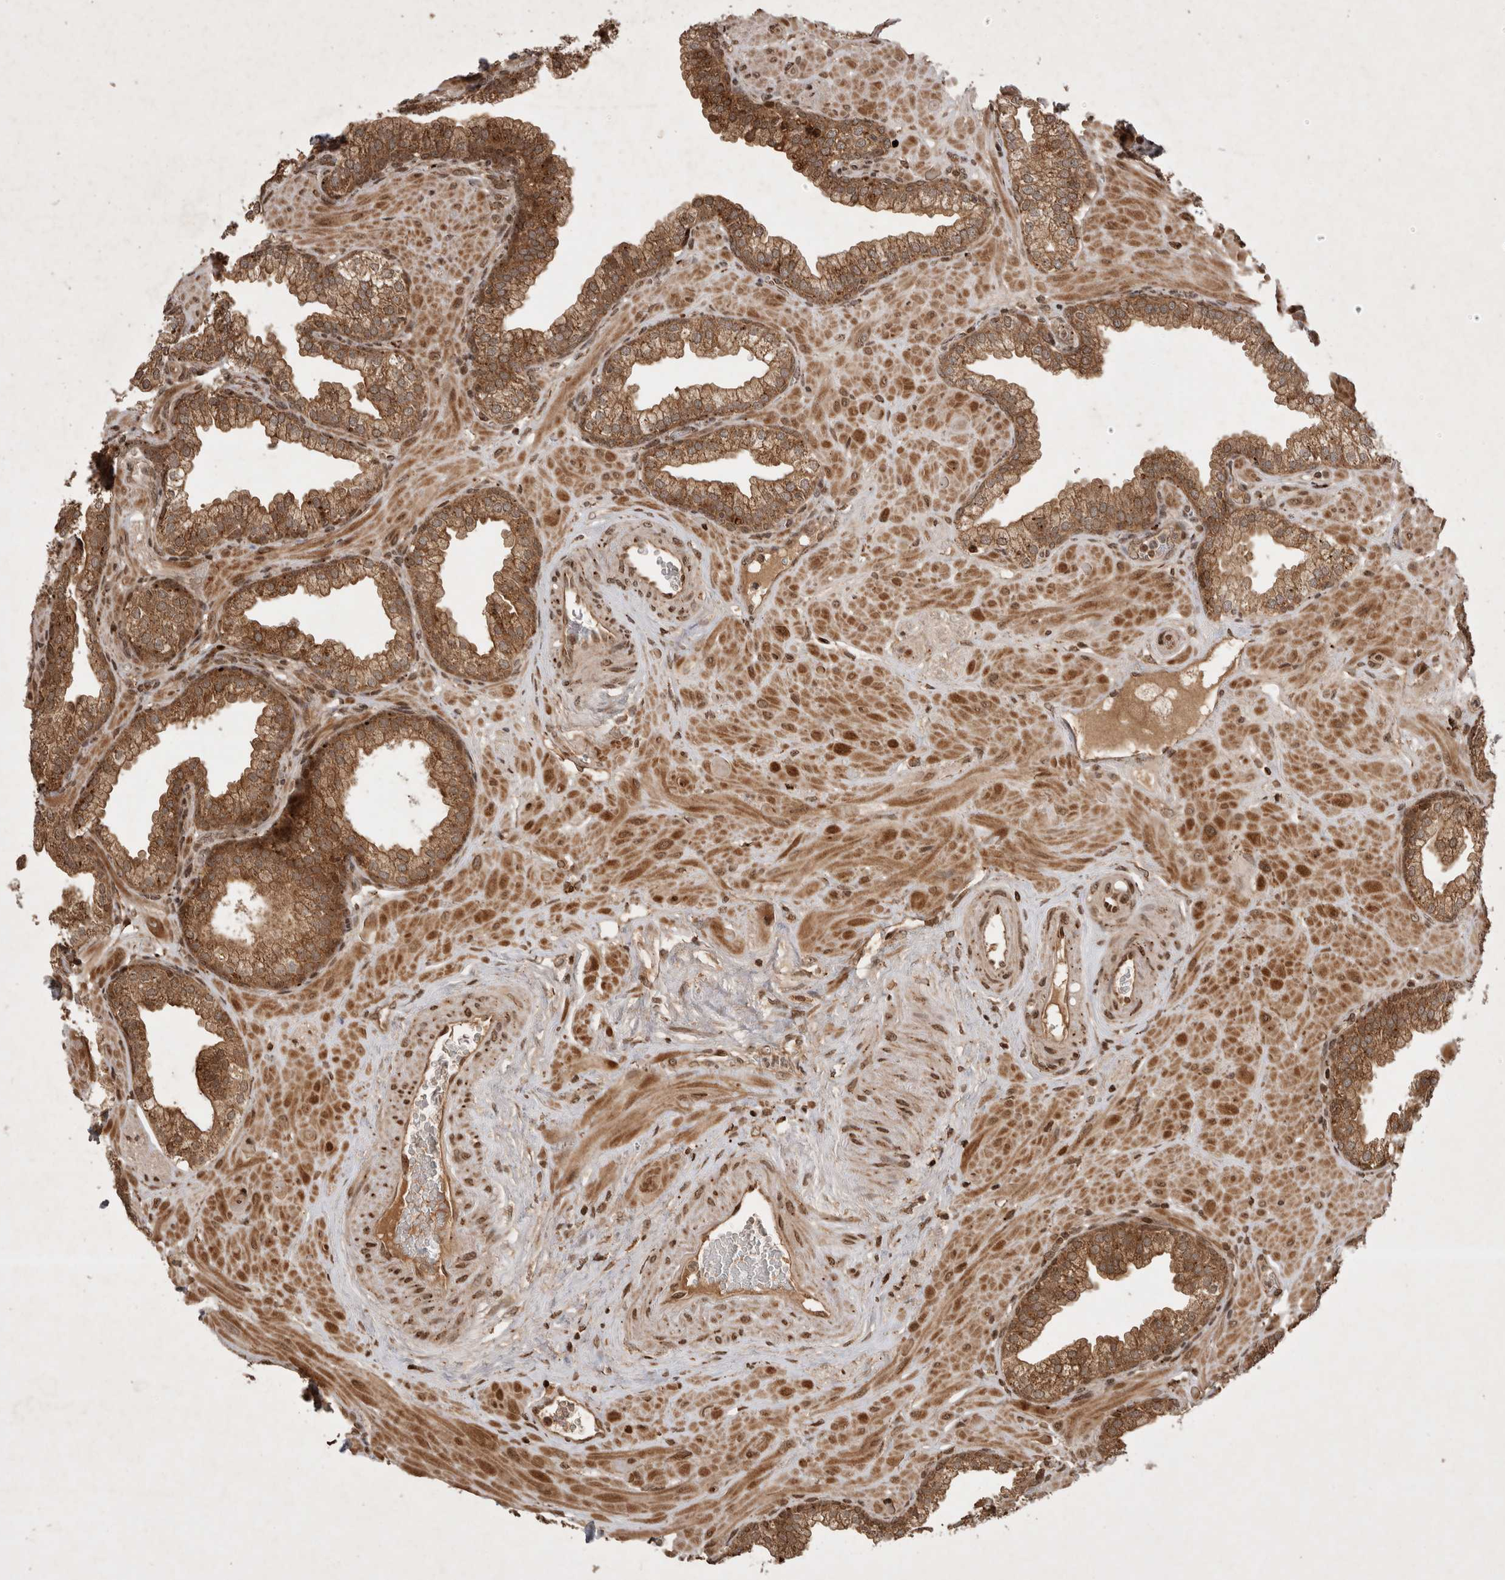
{"staining": {"intensity": "moderate", "quantity": ">75%", "location": "cytoplasmic/membranous"}, "tissue": "prostate", "cell_type": "Glandular cells", "image_type": "normal", "snomed": [{"axis": "morphology", "description": "Normal tissue, NOS"}, {"axis": "morphology", "description": "Urothelial carcinoma, Low grade"}, {"axis": "topography", "description": "Urinary bladder"}, {"axis": "topography", "description": "Prostate"}], "caption": "Brown immunohistochemical staining in normal prostate reveals moderate cytoplasmic/membranous positivity in approximately >75% of glandular cells.", "gene": "FAM221A", "patient": {"sex": "male", "age": 60}}